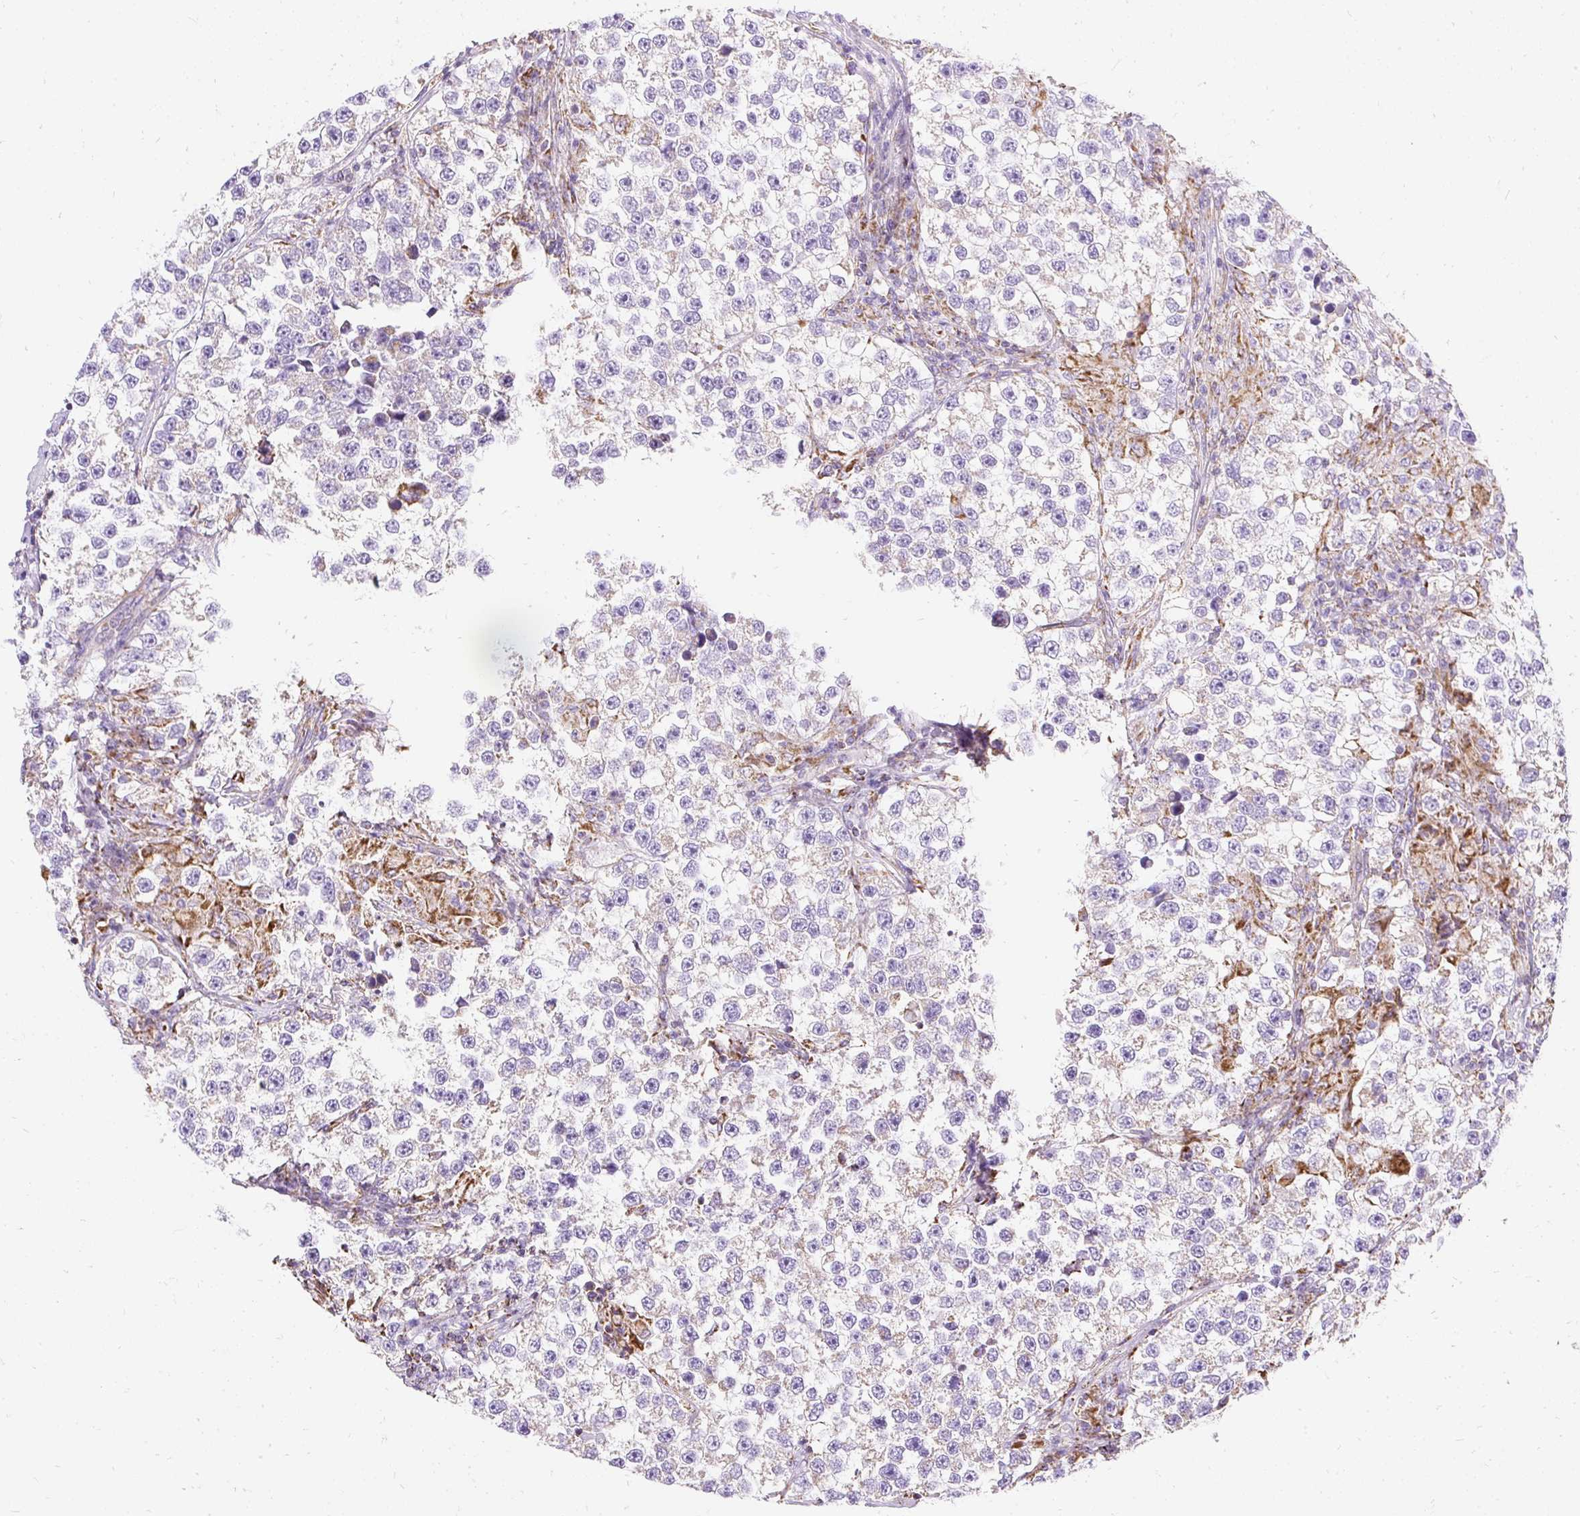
{"staining": {"intensity": "negative", "quantity": "none", "location": "none"}, "tissue": "testis cancer", "cell_type": "Tumor cells", "image_type": "cancer", "snomed": [{"axis": "morphology", "description": "Seminoma, NOS"}, {"axis": "topography", "description": "Testis"}], "caption": "Immunohistochemistry (IHC) histopathology image of human testis cancer stained for a protein (brown), which shows no positivity in tumor cells.", "gene": "DAAM2", "patient": {"sex": "male", "age": 46}}